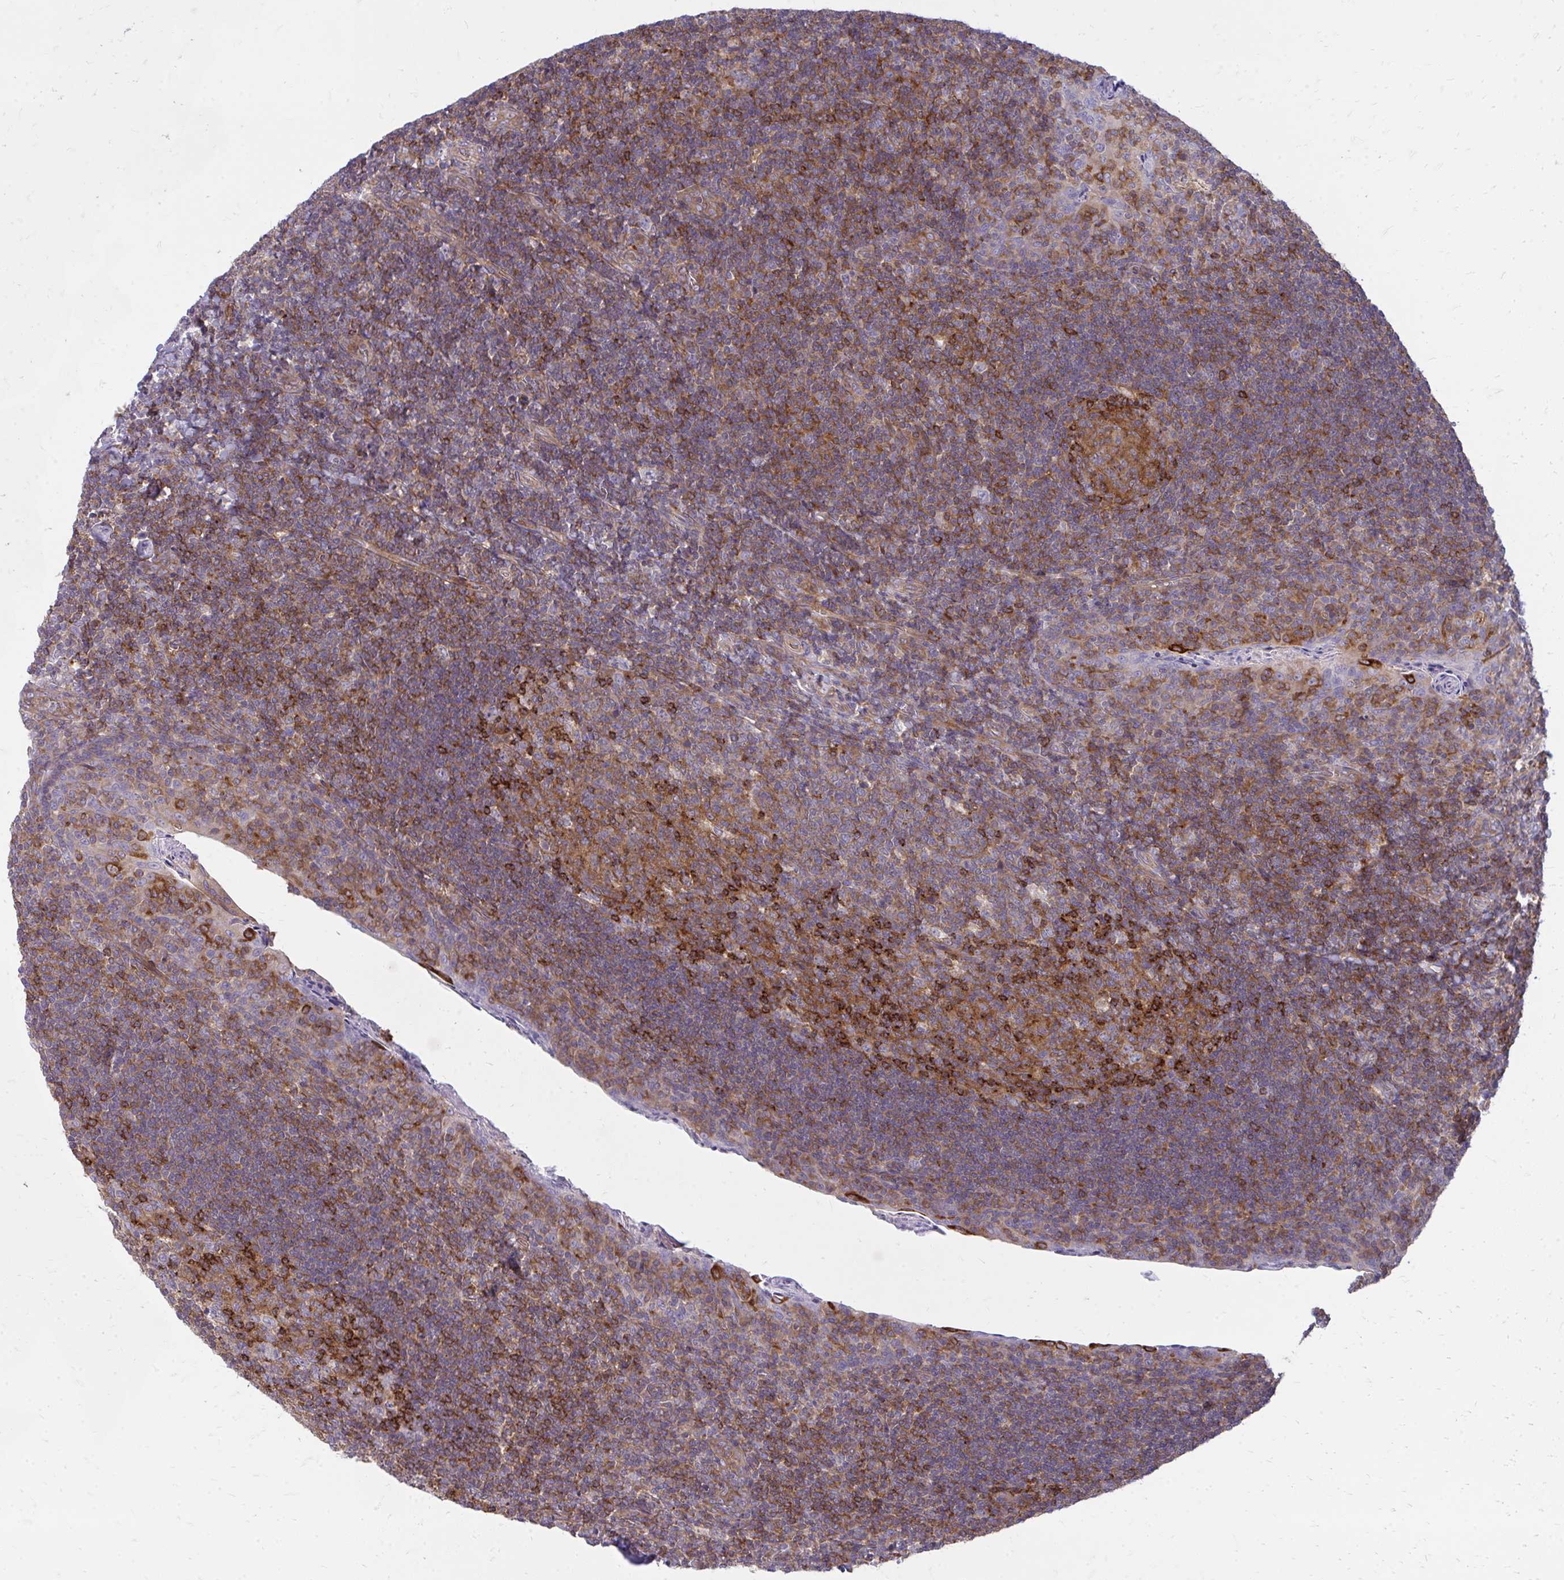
{"staining": {"intensity": "strong", "quantity": "25%-75%", "location": "cytoplasmic/membranous"}, "tissue": "tonsil", "cell_type": "Germinal center cells", "image_type": "normal", "snomed": [{"axis": "morphology", "description": "Normal tissue, NOS"}, {"axis": "topography", "description": "Tonsil"}], "caption": "Tonsil stained for a protein (brown) demonstrates strong cytoplasmic/membranous positive expression in approximately 25%-75% of germinal center cells.", "gene": "ASAP1", "patient": {"sex": "male", "age": 17}}